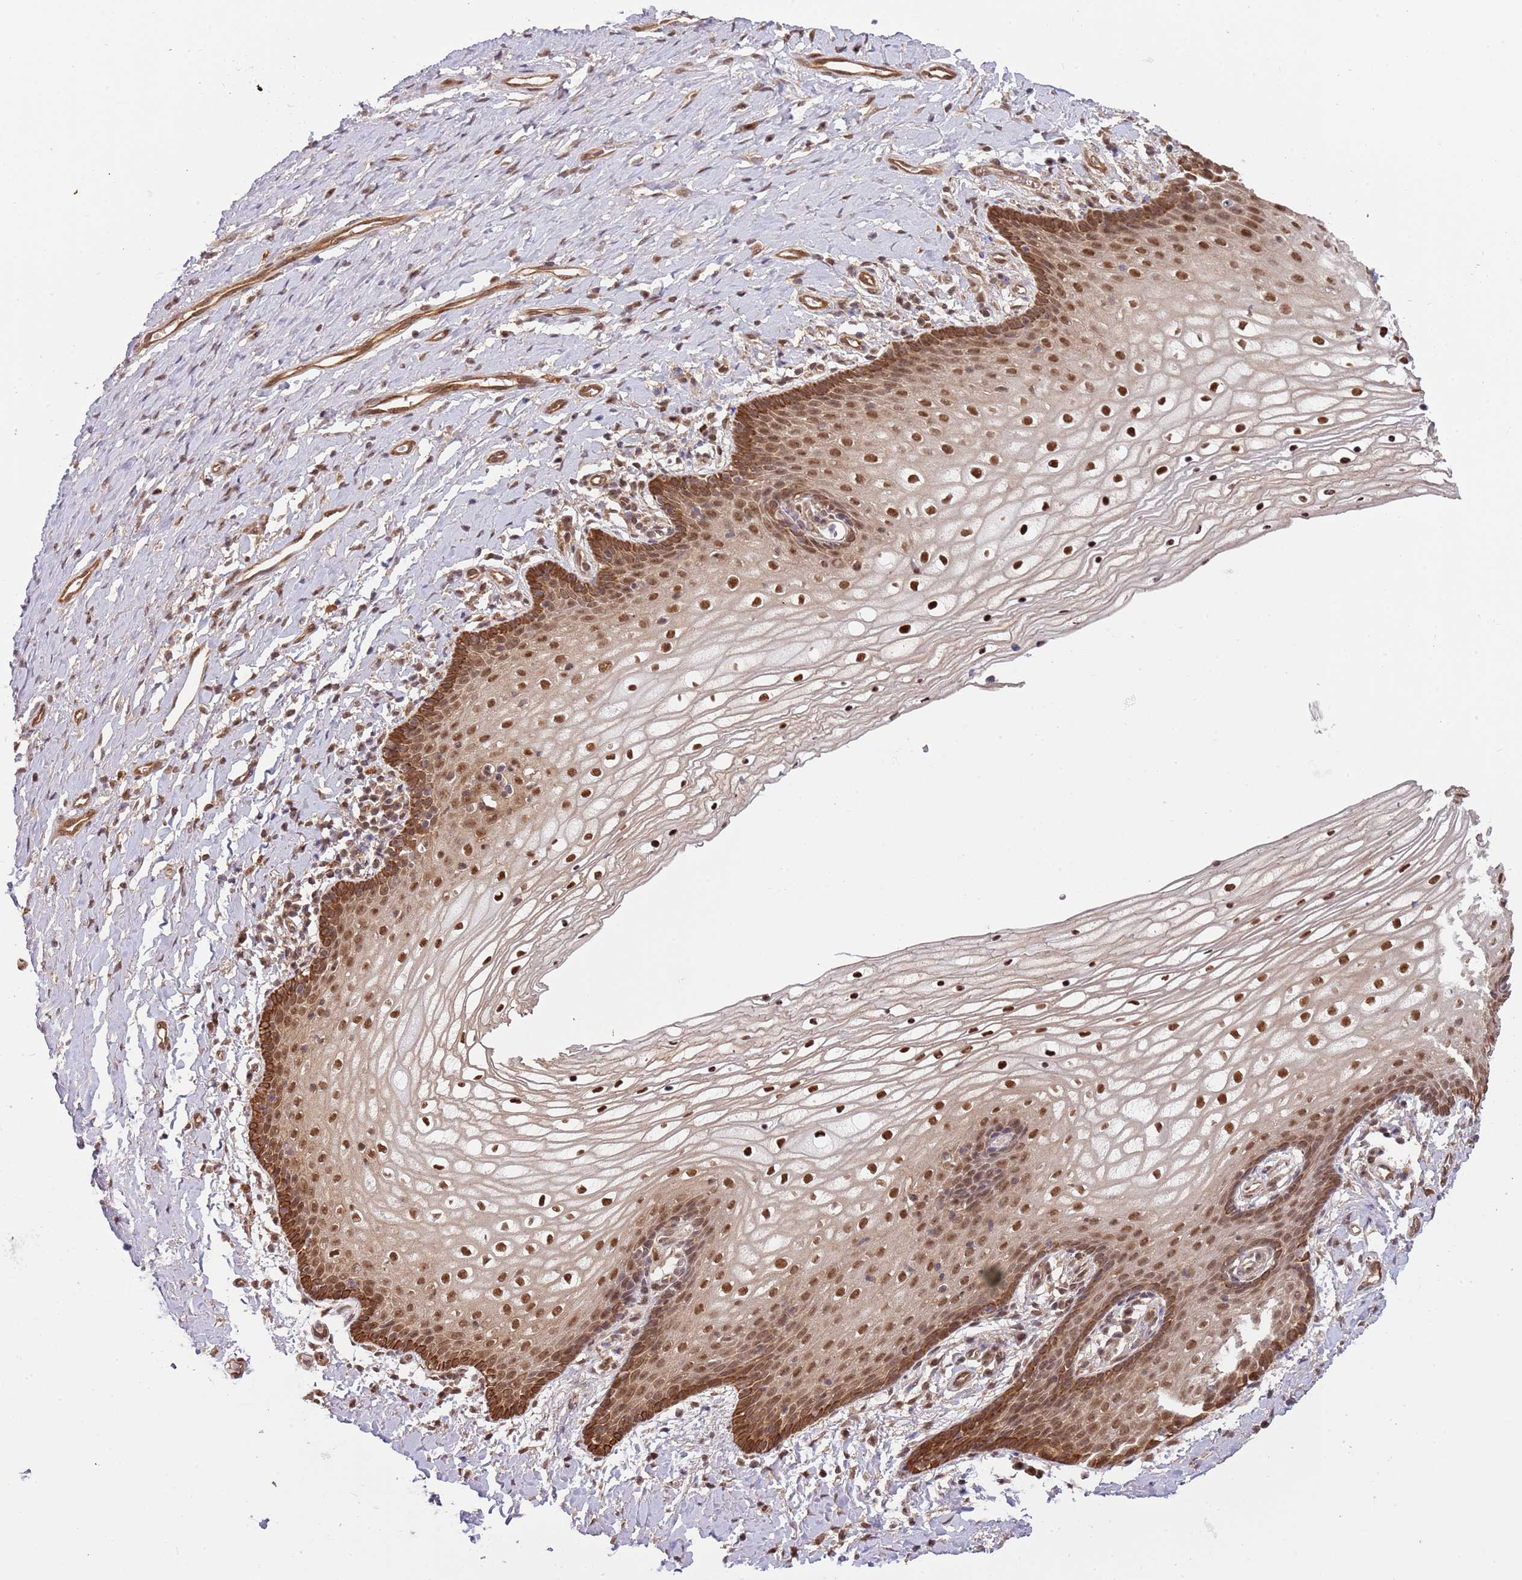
{"staining": {"intensity": "strong", "quantity": ">75%", "location": "cytoplasmic/membranous,nuclear"}, "tissue": "vagina", "cell_type": "Squamous epithelial cells", "image_type": "normal", "snomed": [{"axis": "morphology", "description": "Normal tissue, NOS"}, {"axis": "topography", "description": "Vagina"}], "caption": "About >75% of squamous epithelial cells in normal vagina demonstrate strong cytoplasmic/membranous,nuclear protein expression as visualized by brown immunohistochemical staining.", "gene": "PLSCR5", "patient": {"sex": "female", "age": 60}}